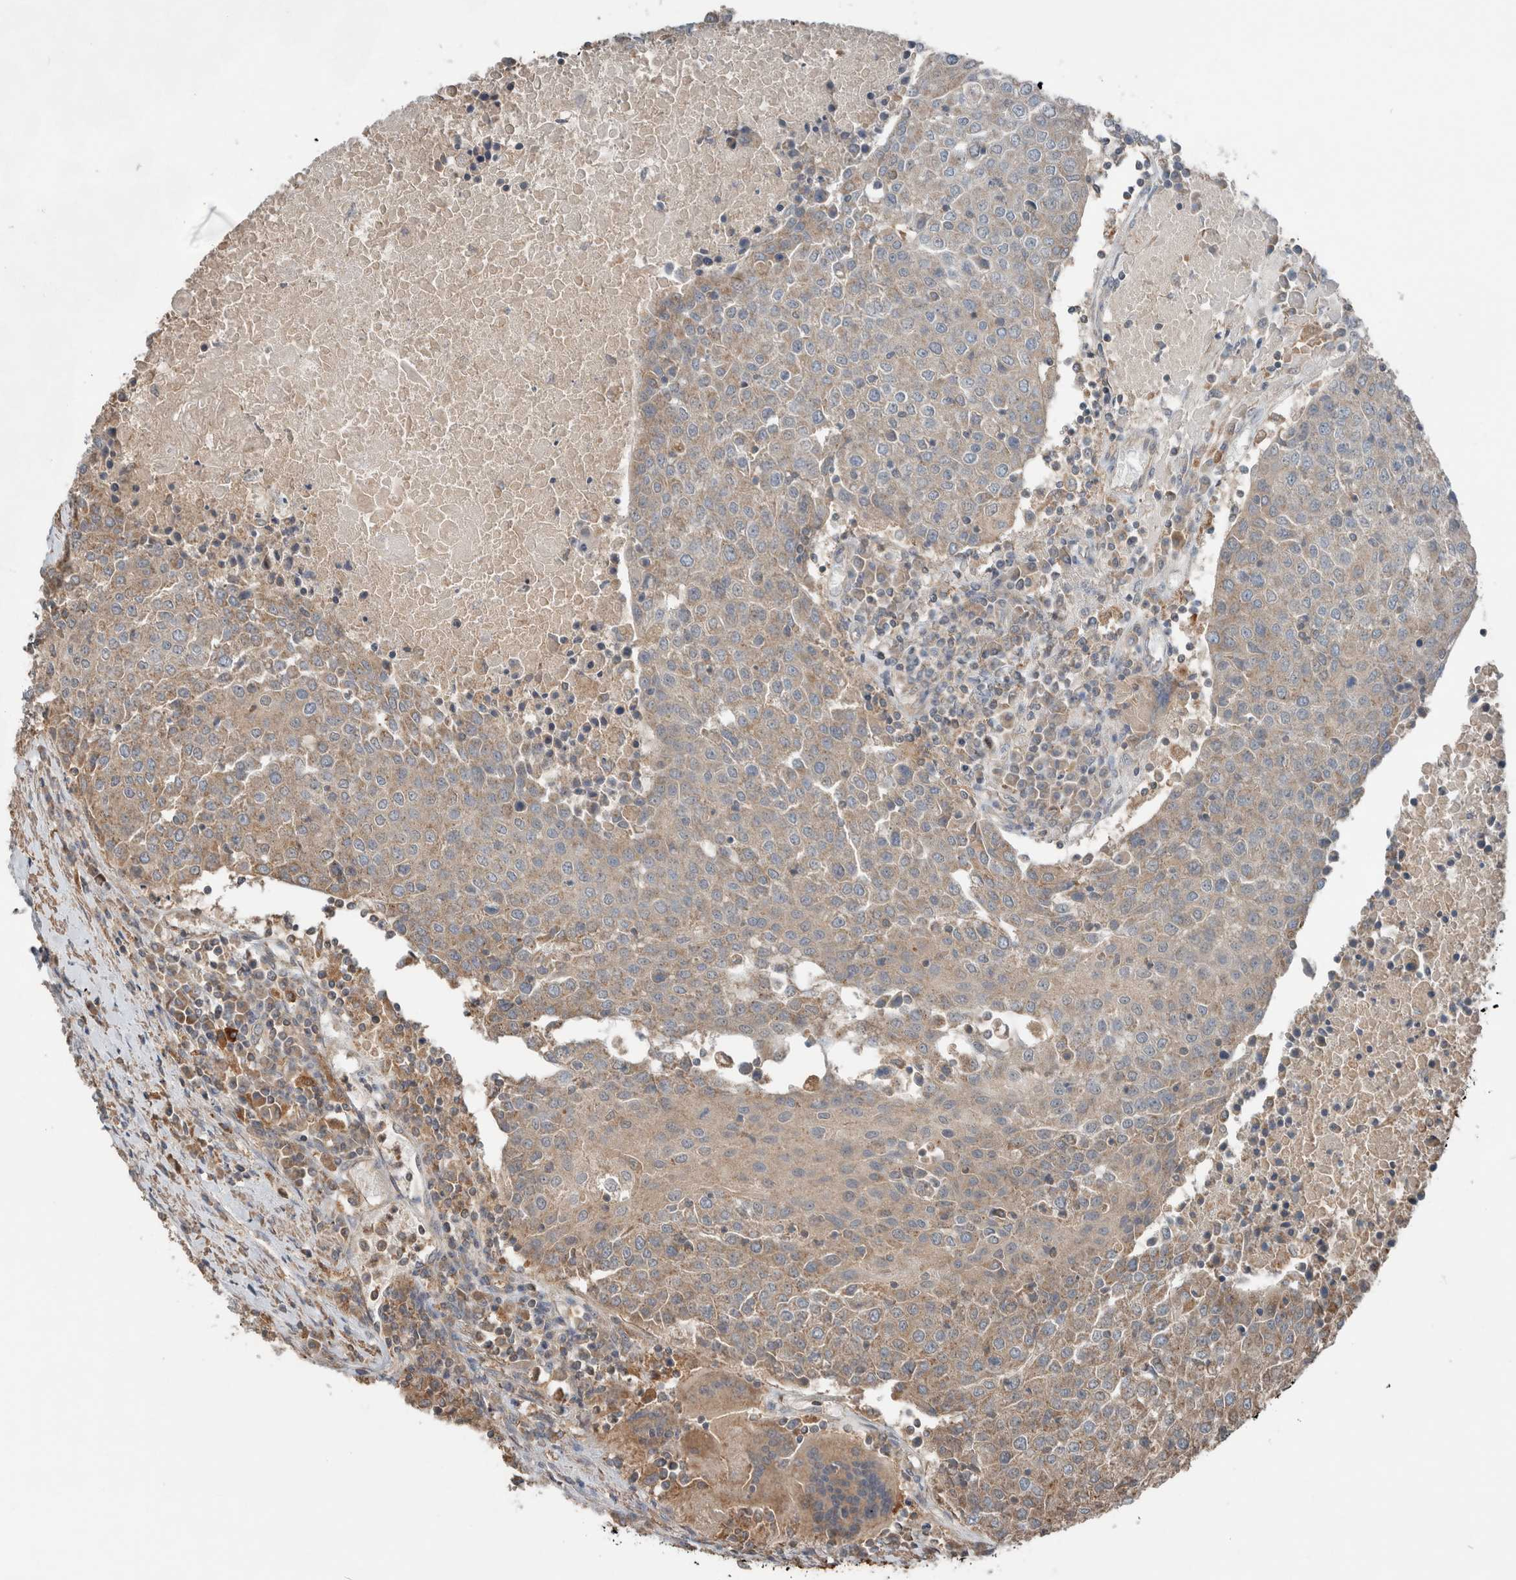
{"staining": {"intensity": "weak", "quantity": "25%-75%", "location": "cytoplasmic/membranous"}, "tissue": "urothelial cancer", "cell_type": "Tumor cells", "image_type": "cancer", "snomed": [{"axis": "morphology", "description": "Urothelial carcinoma, High grade"}, {"axis": "topography", "description": "Urinary bladder"}], "caption": "IHC photomicrograph of human urothelial carcinoma (high-grade) stained for a protein (brown), which shows low levels of weak cytoplasmic/membranous expression in approximately 25%-75% of tumor cells.", "gene": "KLK14", "patient": {"sex": "female", "age": 85}}